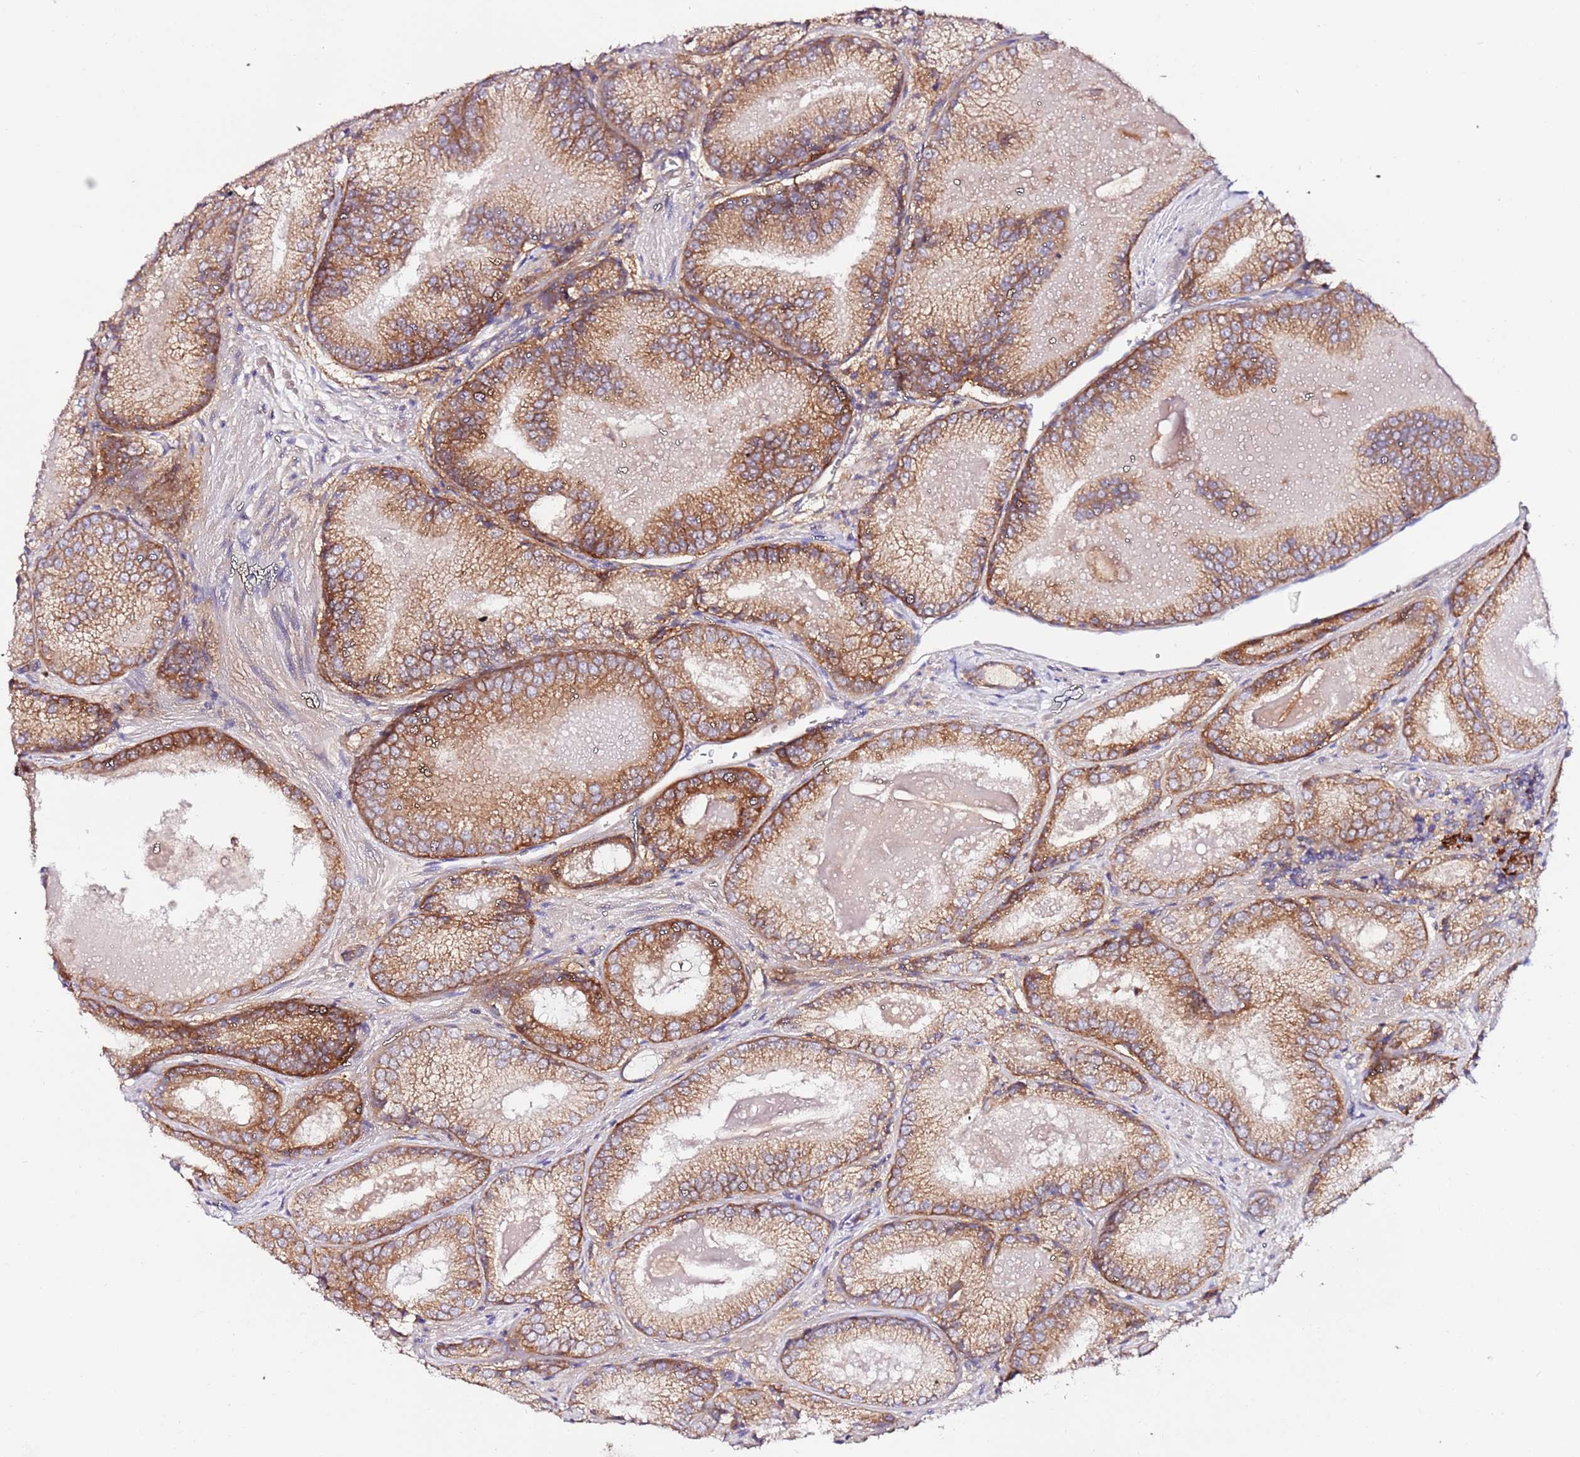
{"staining": {"intensity": "moderate", "quantity": ">75%", "location": "cytoplasmic/membranous"}, "tissue": "prostate cancer", "cell_type": "Tumor cells", "image_type": "cancer", "snomed": [{"axis": "morphology", "description": "Adenocarcinoma, Low grade"}, {"axis": "topography", "description": "Prostate"}], "caption": "Immunohistochemistry (DAB) staining of prostate cancer demonstrates moderate cytoplasmic/membranous protein positivity in approximately >75% of tumor cells.", "gene": "FLVCR1", "patient": {"sex": "male", "age": 68}}